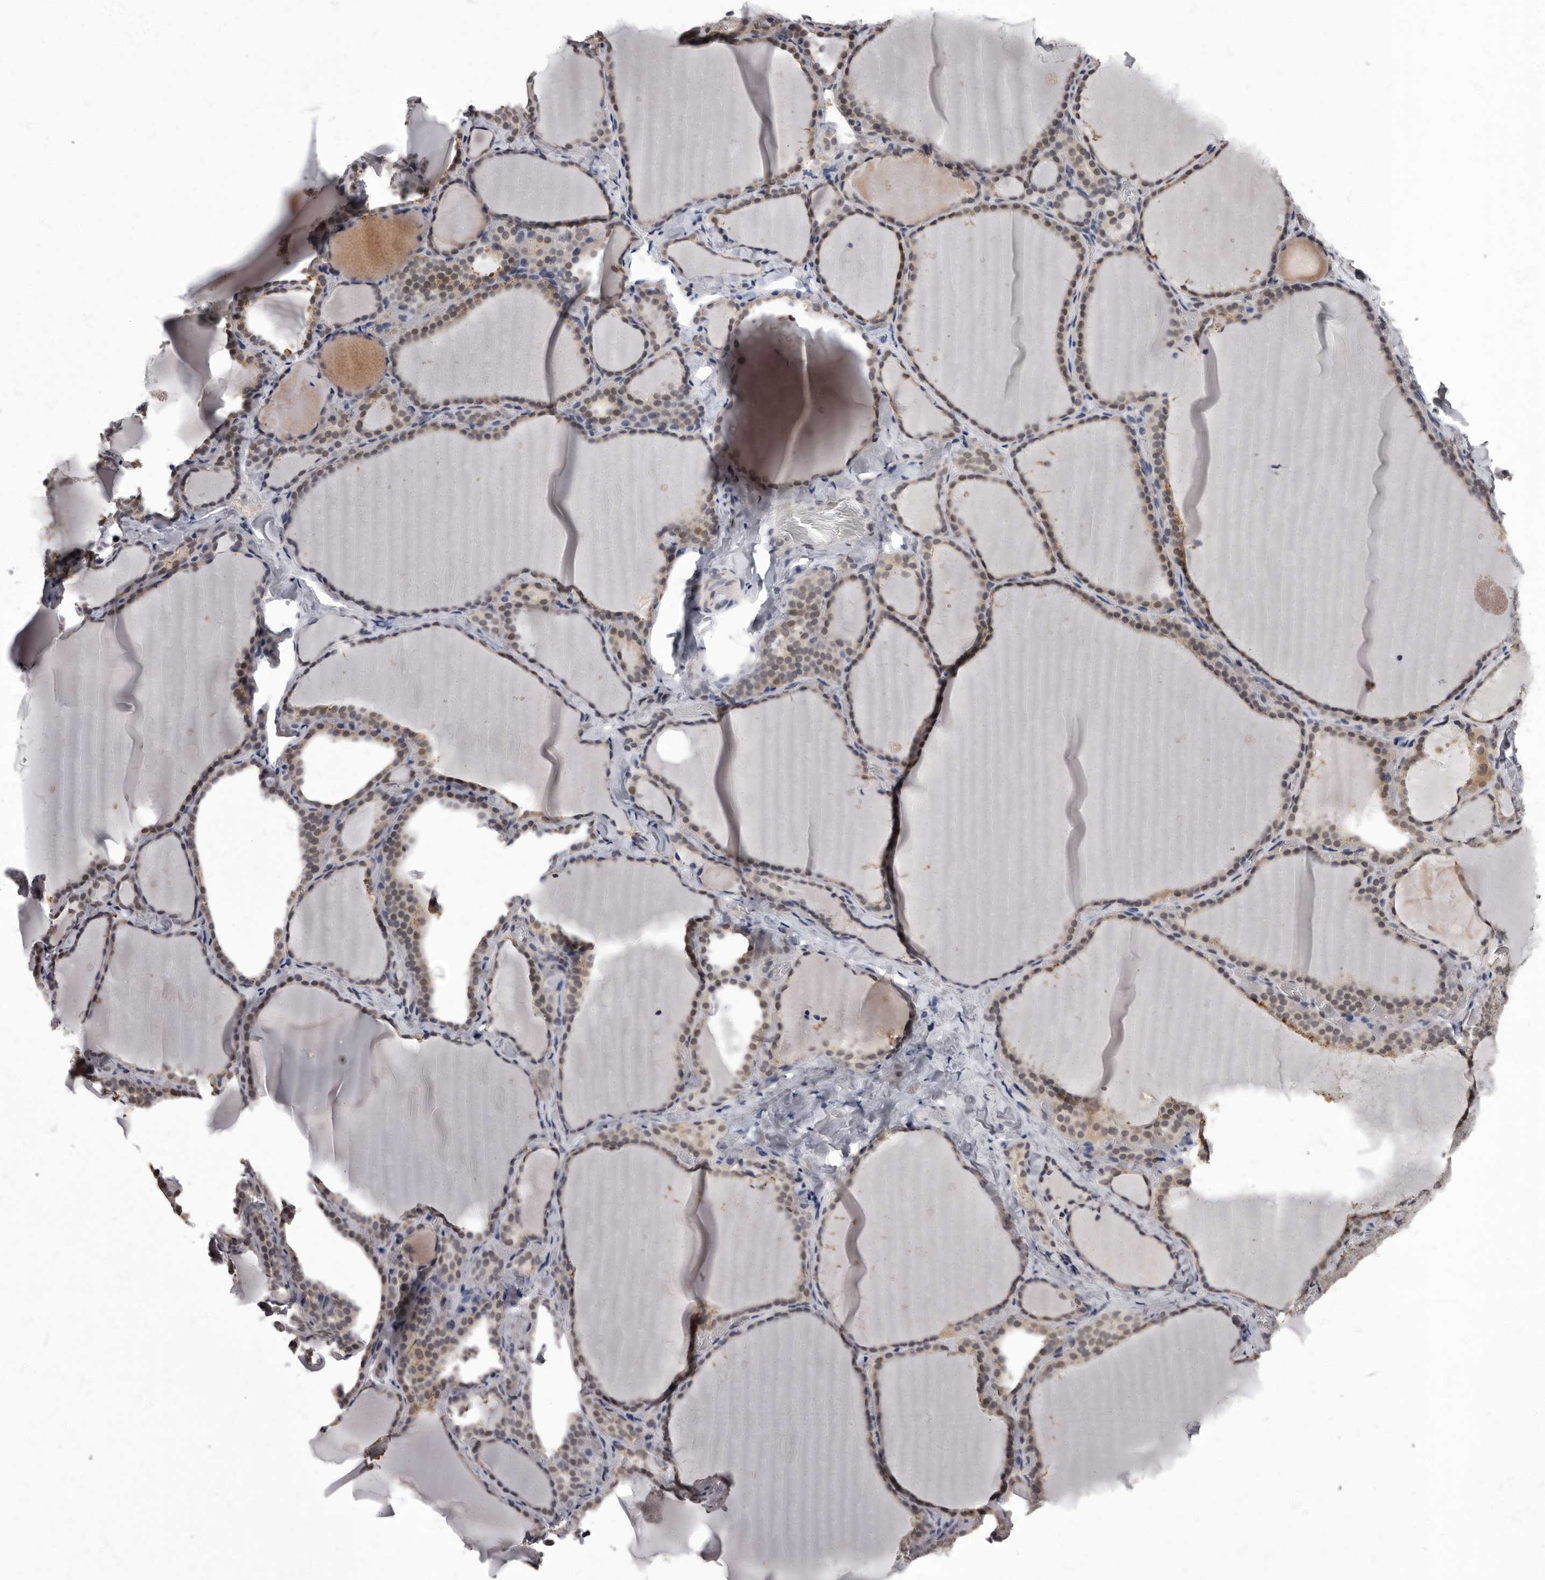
{"staining": {"intensity": "moderate", "quantity": ">75%", "location": "nuclear"}, "tissue": "thyroid gland", "cell_type": "Glandular cells", "image_type": "normal", "snomed": [{"axis": "morphology", "description": "Normal tissue, NOS"}, {"axis": "topography", "description": "Thyroid gland"}], "caption": "Protein analysis of normal thyroid gland exhibits moderate nuclear expression in about >75% of glandular cells.", "gene": "C1orf50", "patient": {"sex": "female", "age": 22}}